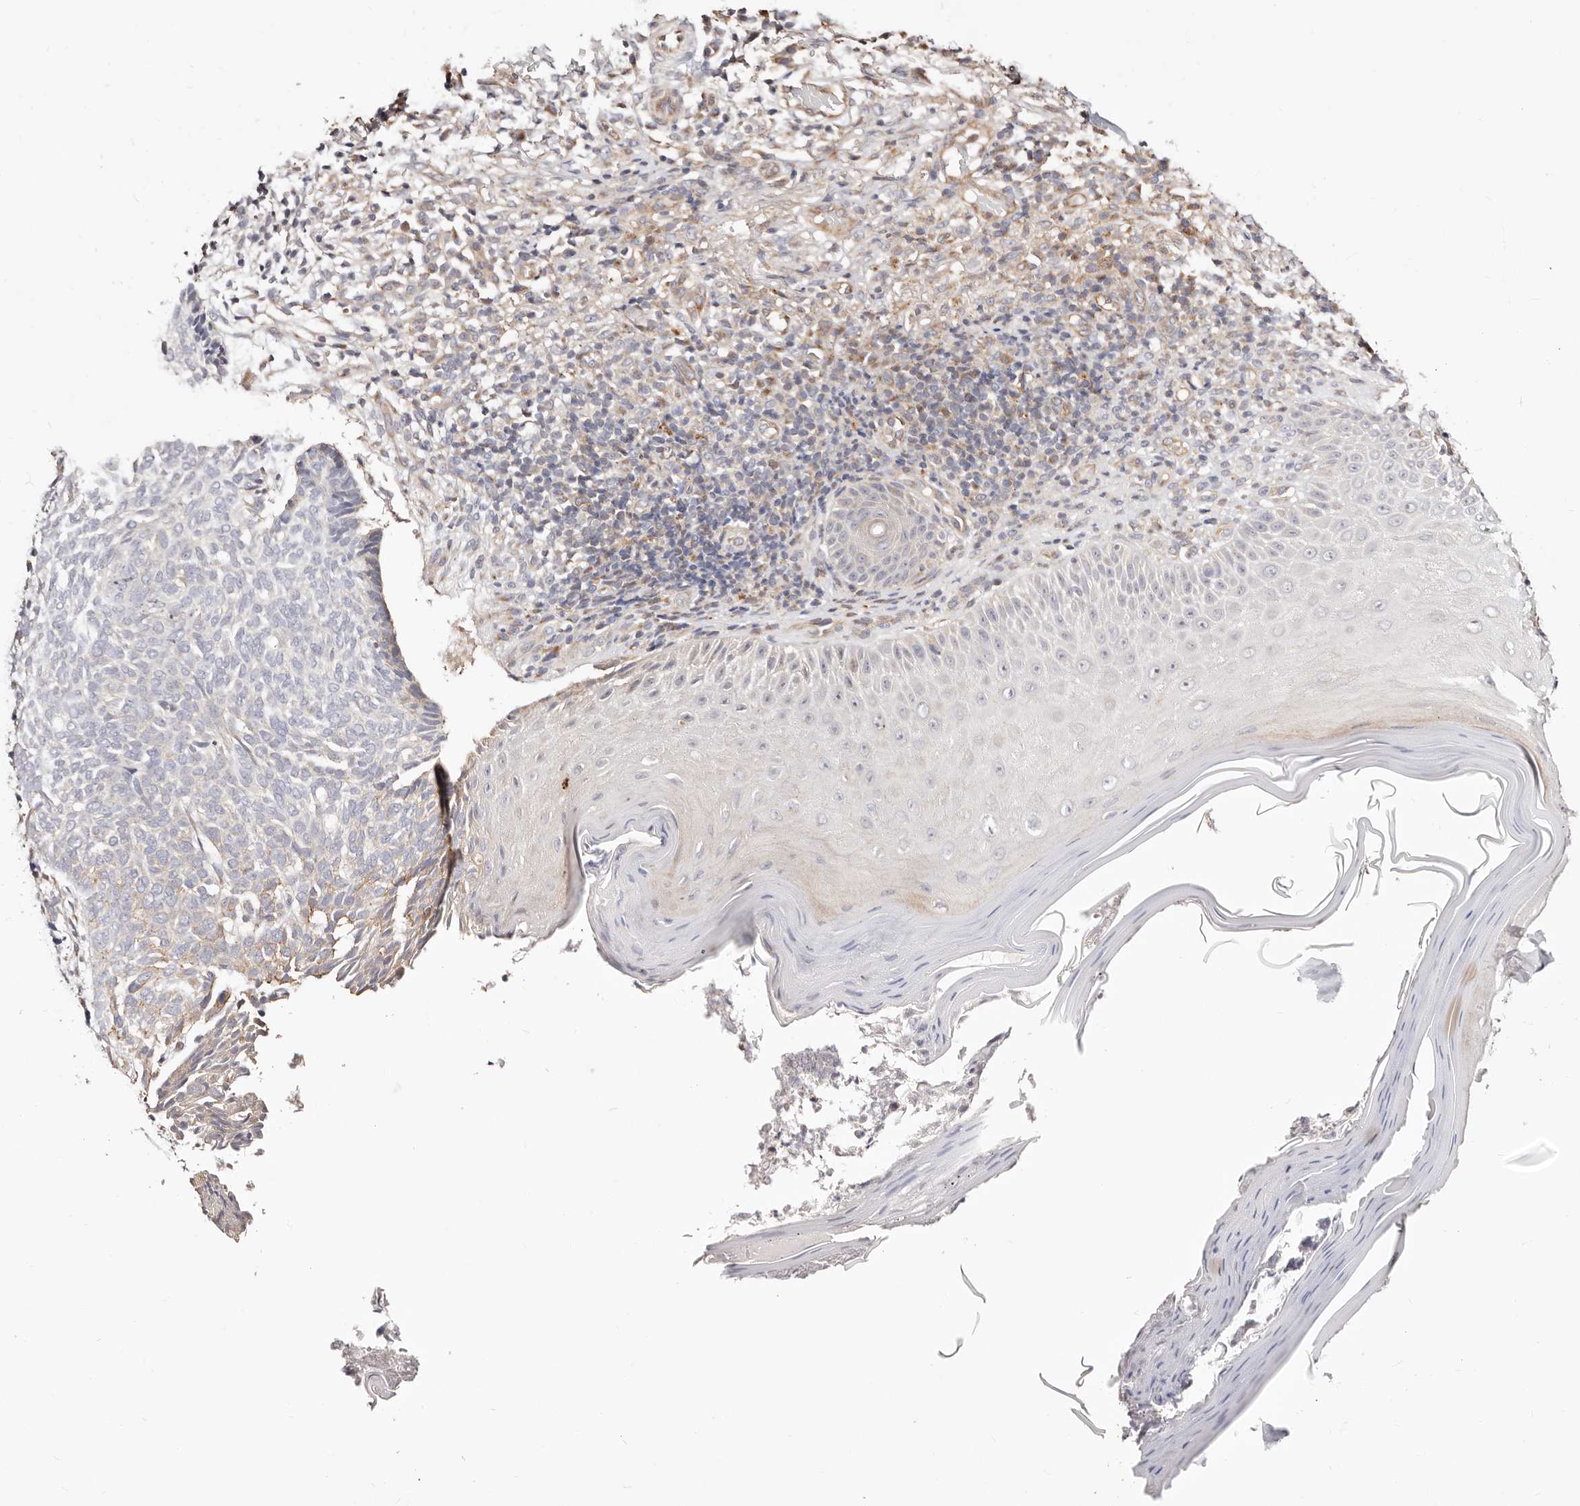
{"staining": {"intensity": "weak", "quantity": "<25%", "location": "cytoplasmic/membranous"}, "tissue": "skin cancer", "cell_type": "Tumor cells", "image_type": "cancer", "snomed": [{"axis": "morphology", "description": "Normal tissue, NOS"}, {"axis": "morphology", "description": "Basal cell carcinoma"}, {"axis": "topography", "description": "Skin"}], "caption": "Basal cell carcinoma (skin) stained for a protein using immunohistochemistry exhibits no staining tumor cells.", "gene": "MAPK1", "patient": {"sex": "male", "age": 50}}